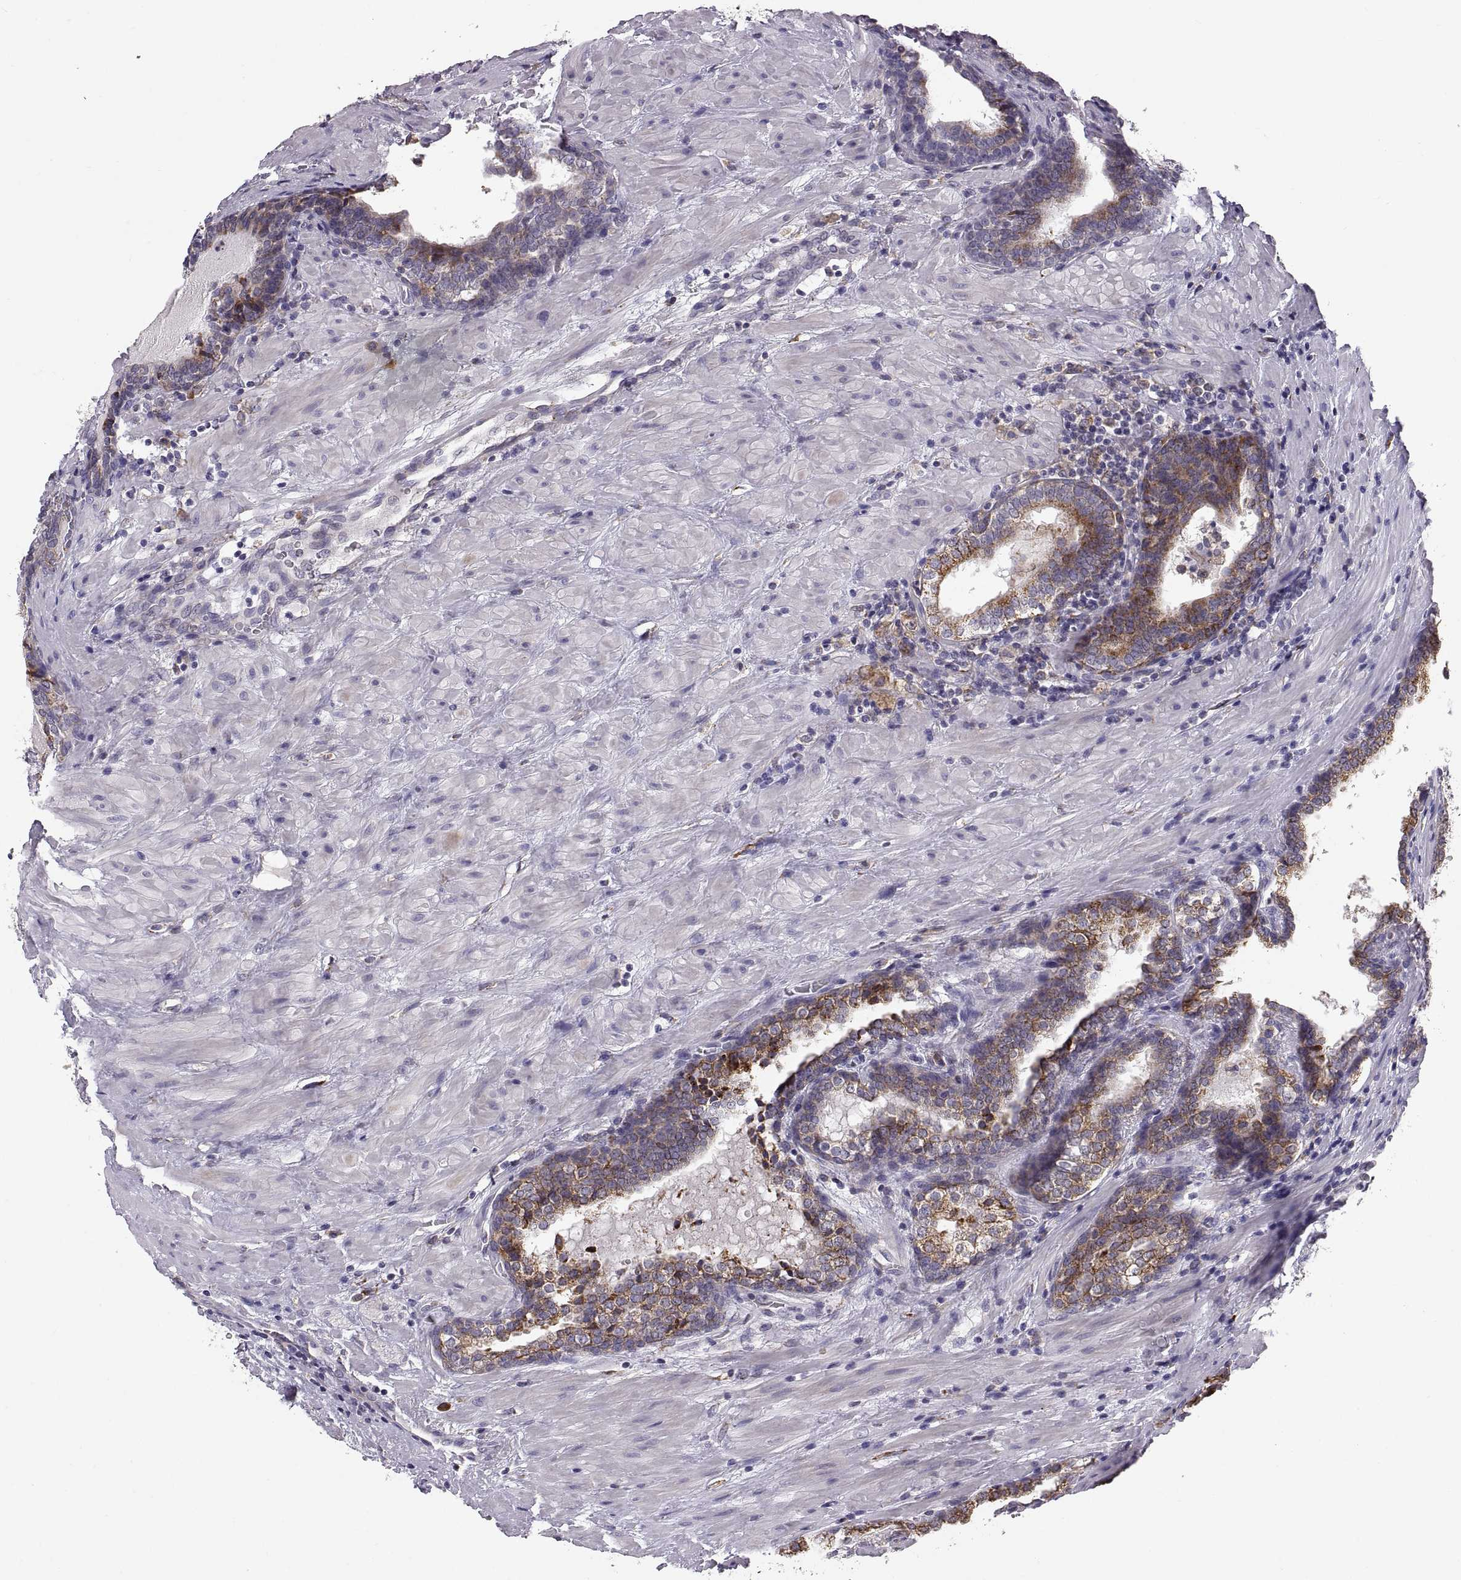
{"staining": {"intensity": "strong", "quantity": ">75%", "location": "cytoplasmic/membranous"}, "tissue": "prostate cancer", "cell_type": "Tumor cells", "image_type": "cancer", "snomed": [{"axis": "morphology", "description": "Adenocarcinoma, NOS"}, {"axis": "topography", "description": "Prostate and seminal vesicle, NOS"}], "caption": "DAB immunohistochemical staining of prostate cancer shows strong cytoplasmic/membranous protein staining in about >75% of tumor cells. The staining was performed using DAB (3,3'-diaminobenzidine) to visualize the protein expression in brown, while the nuclei were stained in blue with hematoxylin (Magnification: 20x).", "gene": "PLEKHB2", "patient": {"sex": "male", "age": 63}}